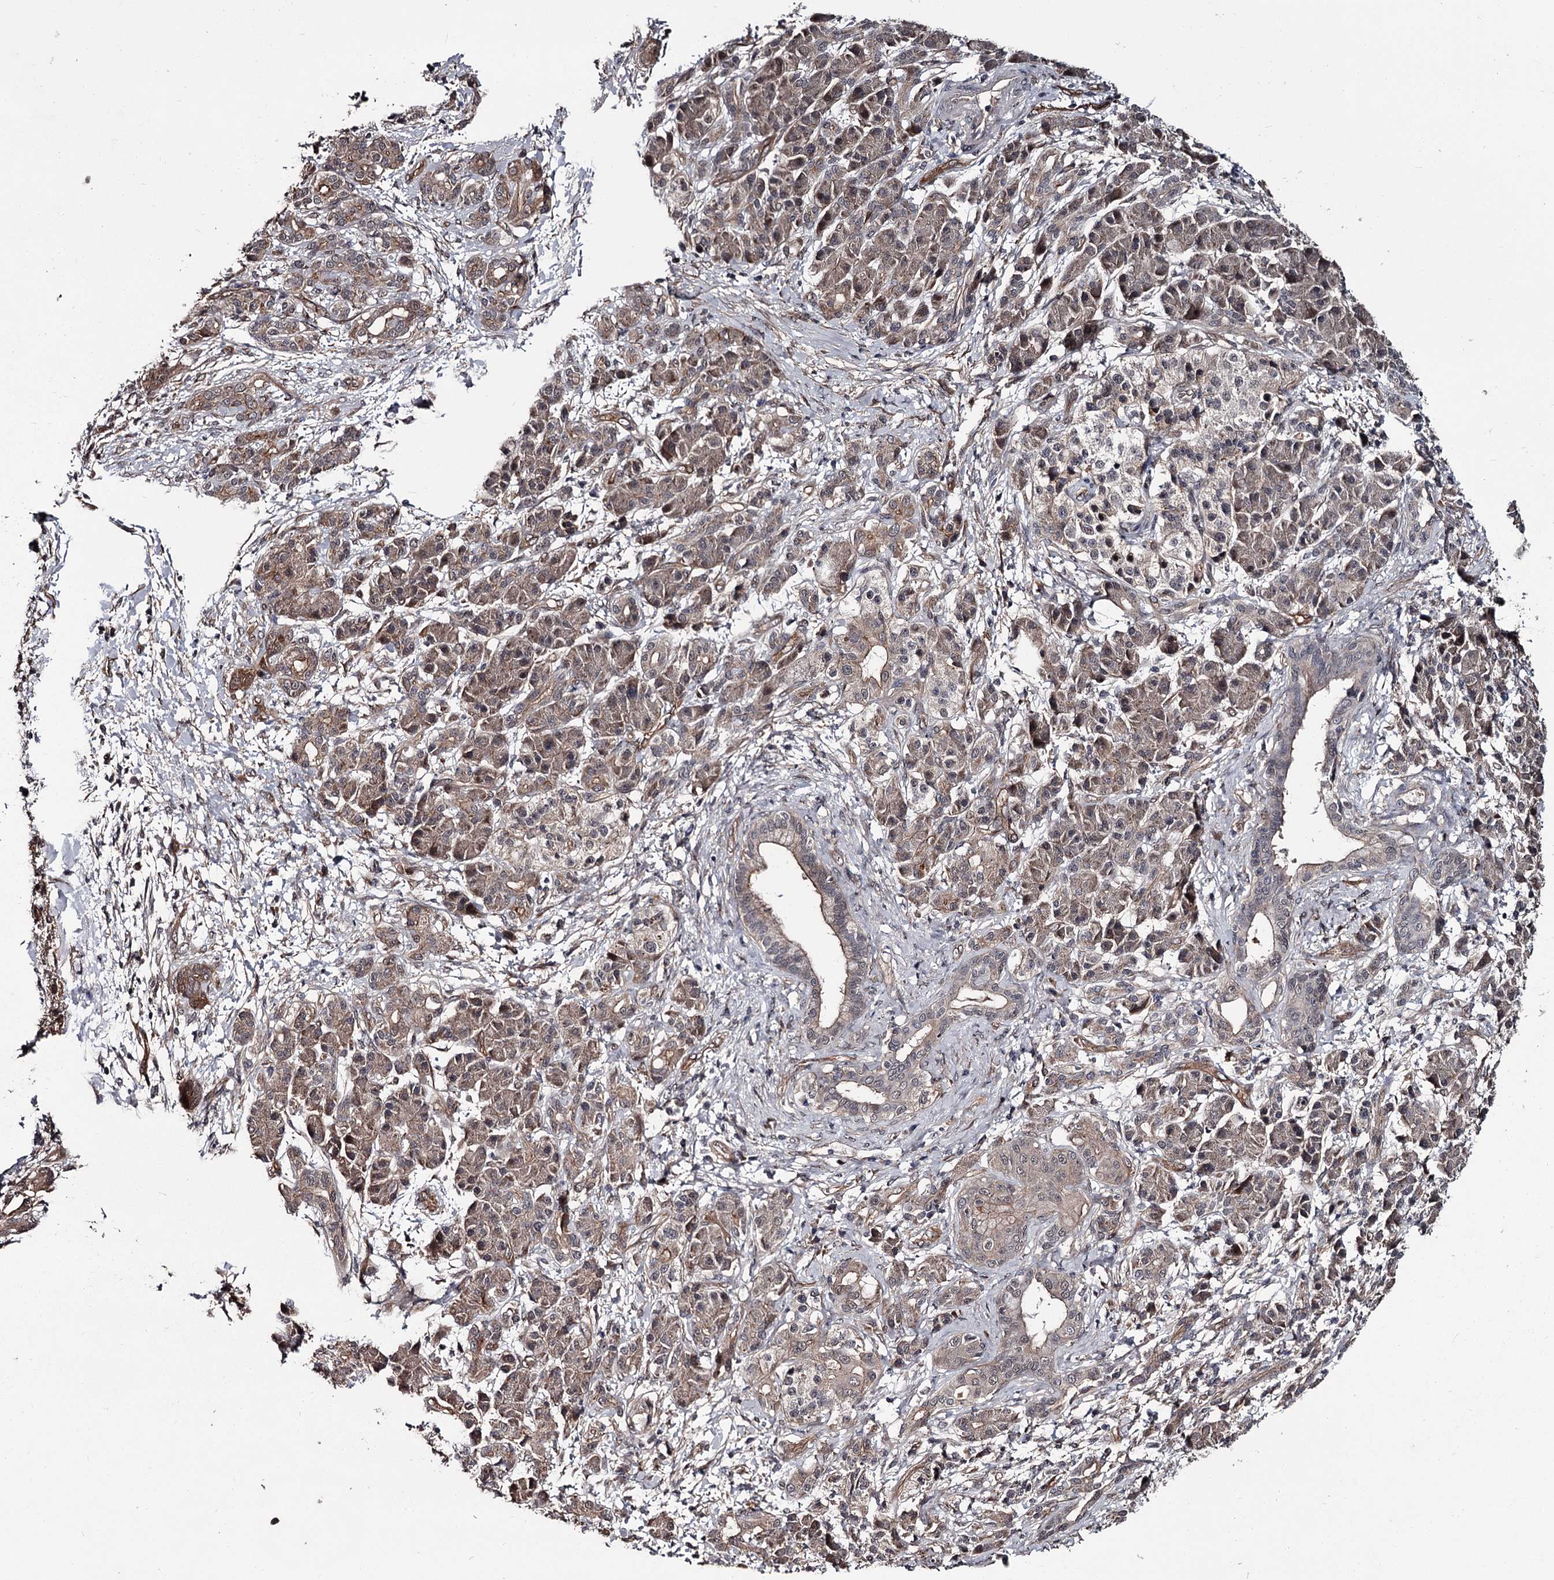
{"staining": {"intensity": "weak", "quantity": ">75%", "location": "cytoplasmic/membranous"}, "tissue": "pancreatic cancer", "cell_type": "Tumor cells", "image_type": "cancer", "snomed": [{"axis": "morphology", "description": "Adenocarcinoma, NOS"}, {"axis": "topography", "description": "Pancreas"}], "caption": "IHC of human pancreatic adenocarcinoma shows low levels of weak cytoplasmic/membranous staining in about >75% of tumor cells.", "gene": "CDC42EP2", "patient": {"sex": "female", "age": 55}}